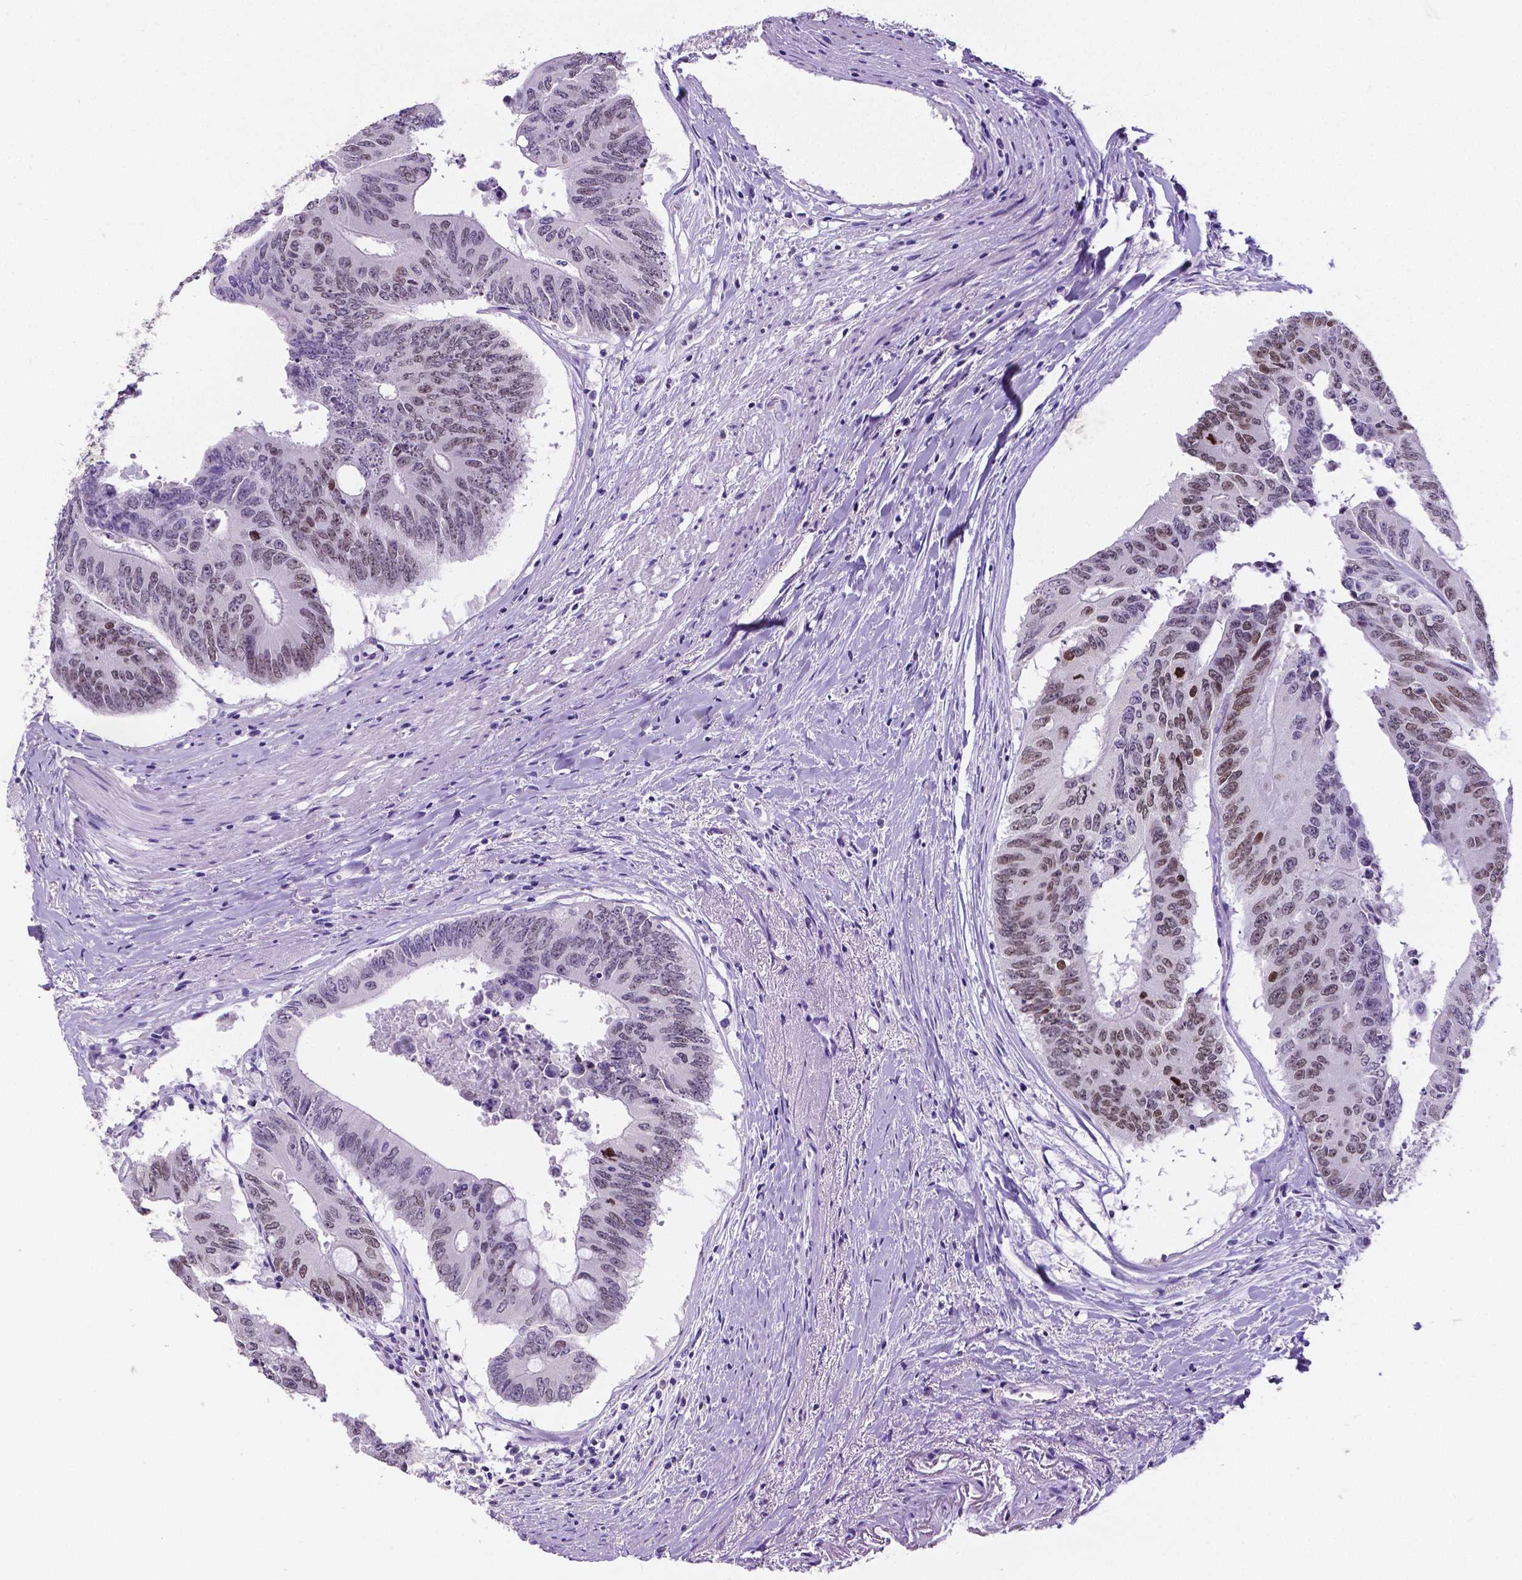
{"staining": {"intensity": "moderate", "quantity": ">75%", "location": "nuclear"}, "tissue": "colorectal cancer", "cell_type": "Tumor cells", "image_type": "cancer", "snomed": [{"axis": "morphology", "description": "Adenocarcinoma, NOS"}, {"axis": "topography", "description": "Rectum"}], "caption": "Tumor cells display medium levels of moderate nuclear expression in about >75% of cells in colorectal cancer (adenocarcinoma). The protein is shown in brown color, while the nuclei are stained blue.", "gene": "SATB2", "patient": {"sex": "male", "age": 59}}